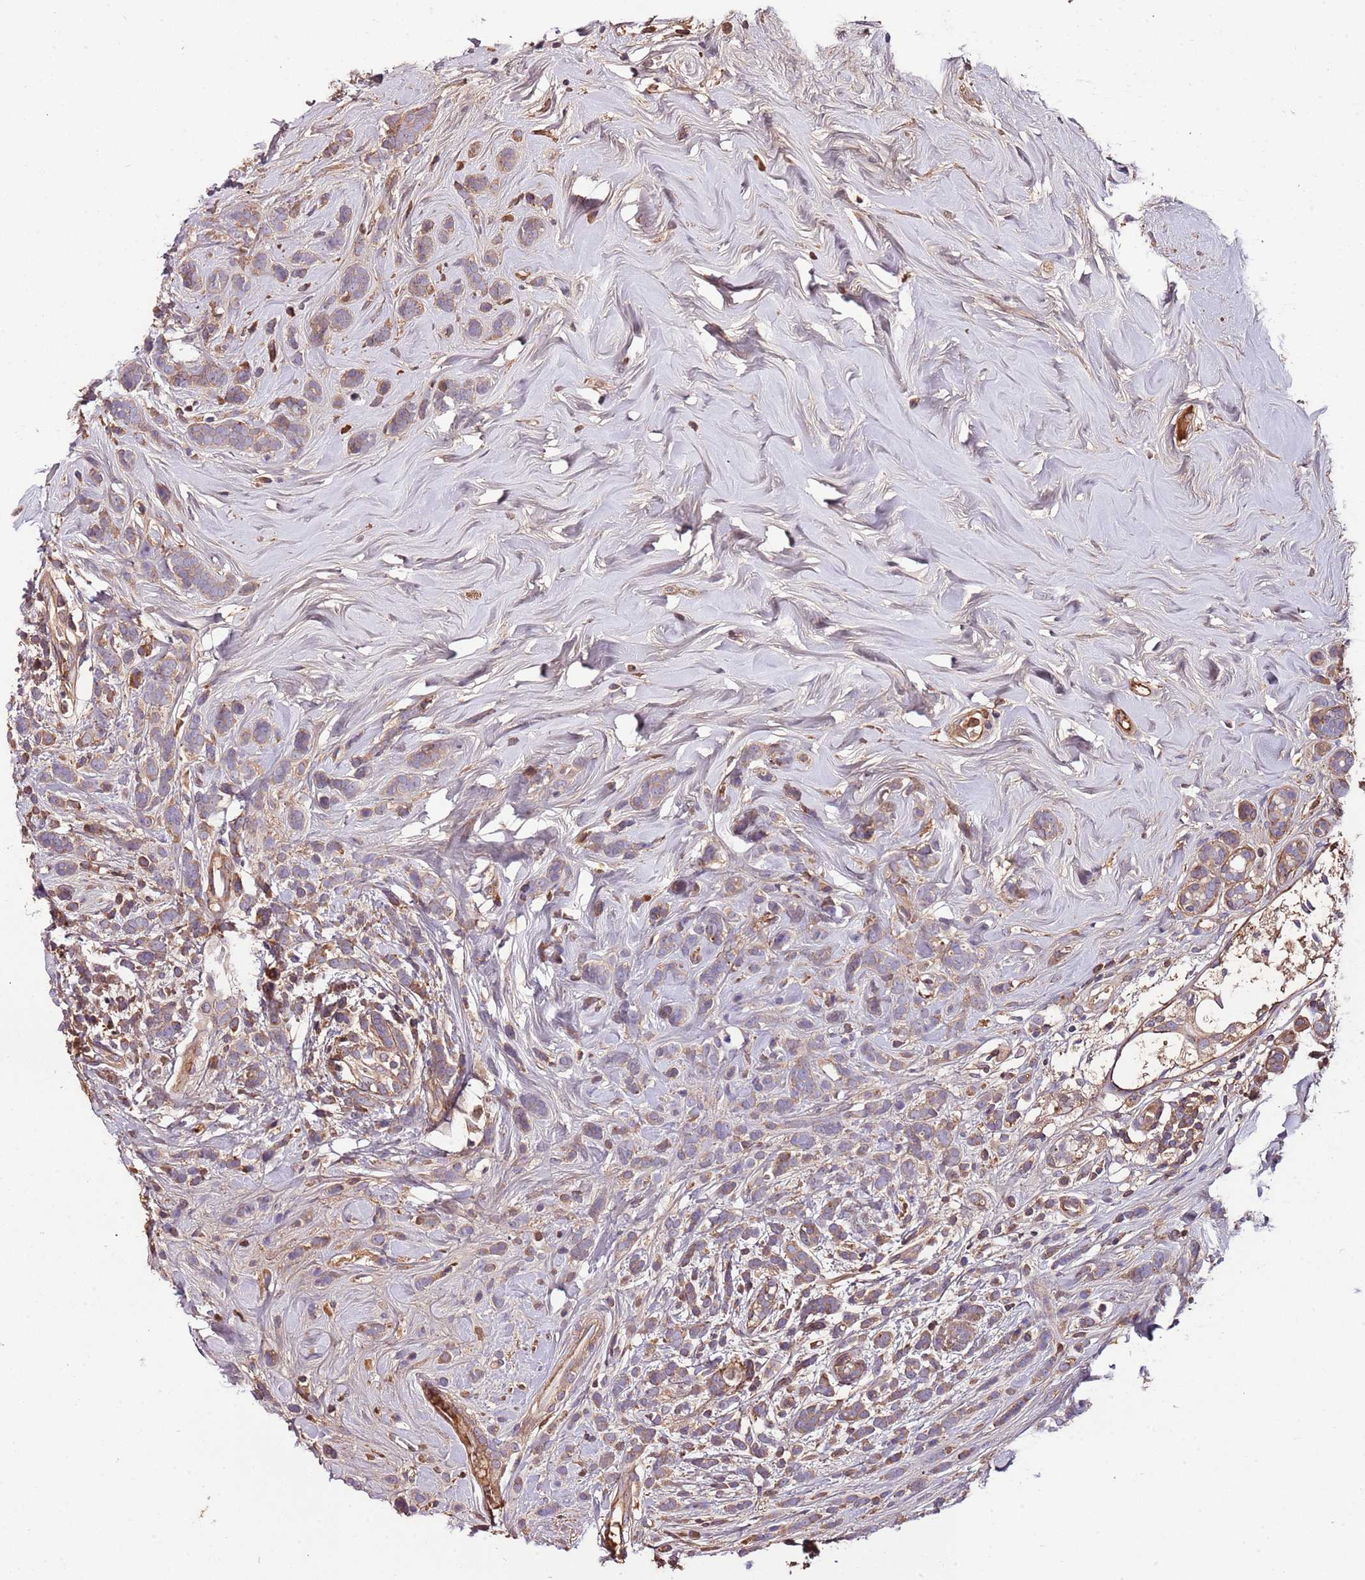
{"staining": {"intensity": "moderate", "quantity": "25%-75%", "location": "cytoplasmic/membranous"}, "tissue": "breast cancer", "cell_type": "Tumor cells", "image_type": "cancer", "snomed": [{"axis": "morphology", "description": "Lobular carcinoma"}, {"axis": "topography", "description": "Breast"}], "caption": "IHC histopathology image of breast cancer (lobular carcinoma) stained for a protein (brown), which demonstrates medium levels of moderate cytoplasmic/membranous staining in approximately 25%-75% of tumor cells.", "gene": "DENR", "patient": {"sex": "female", "age": 58}}